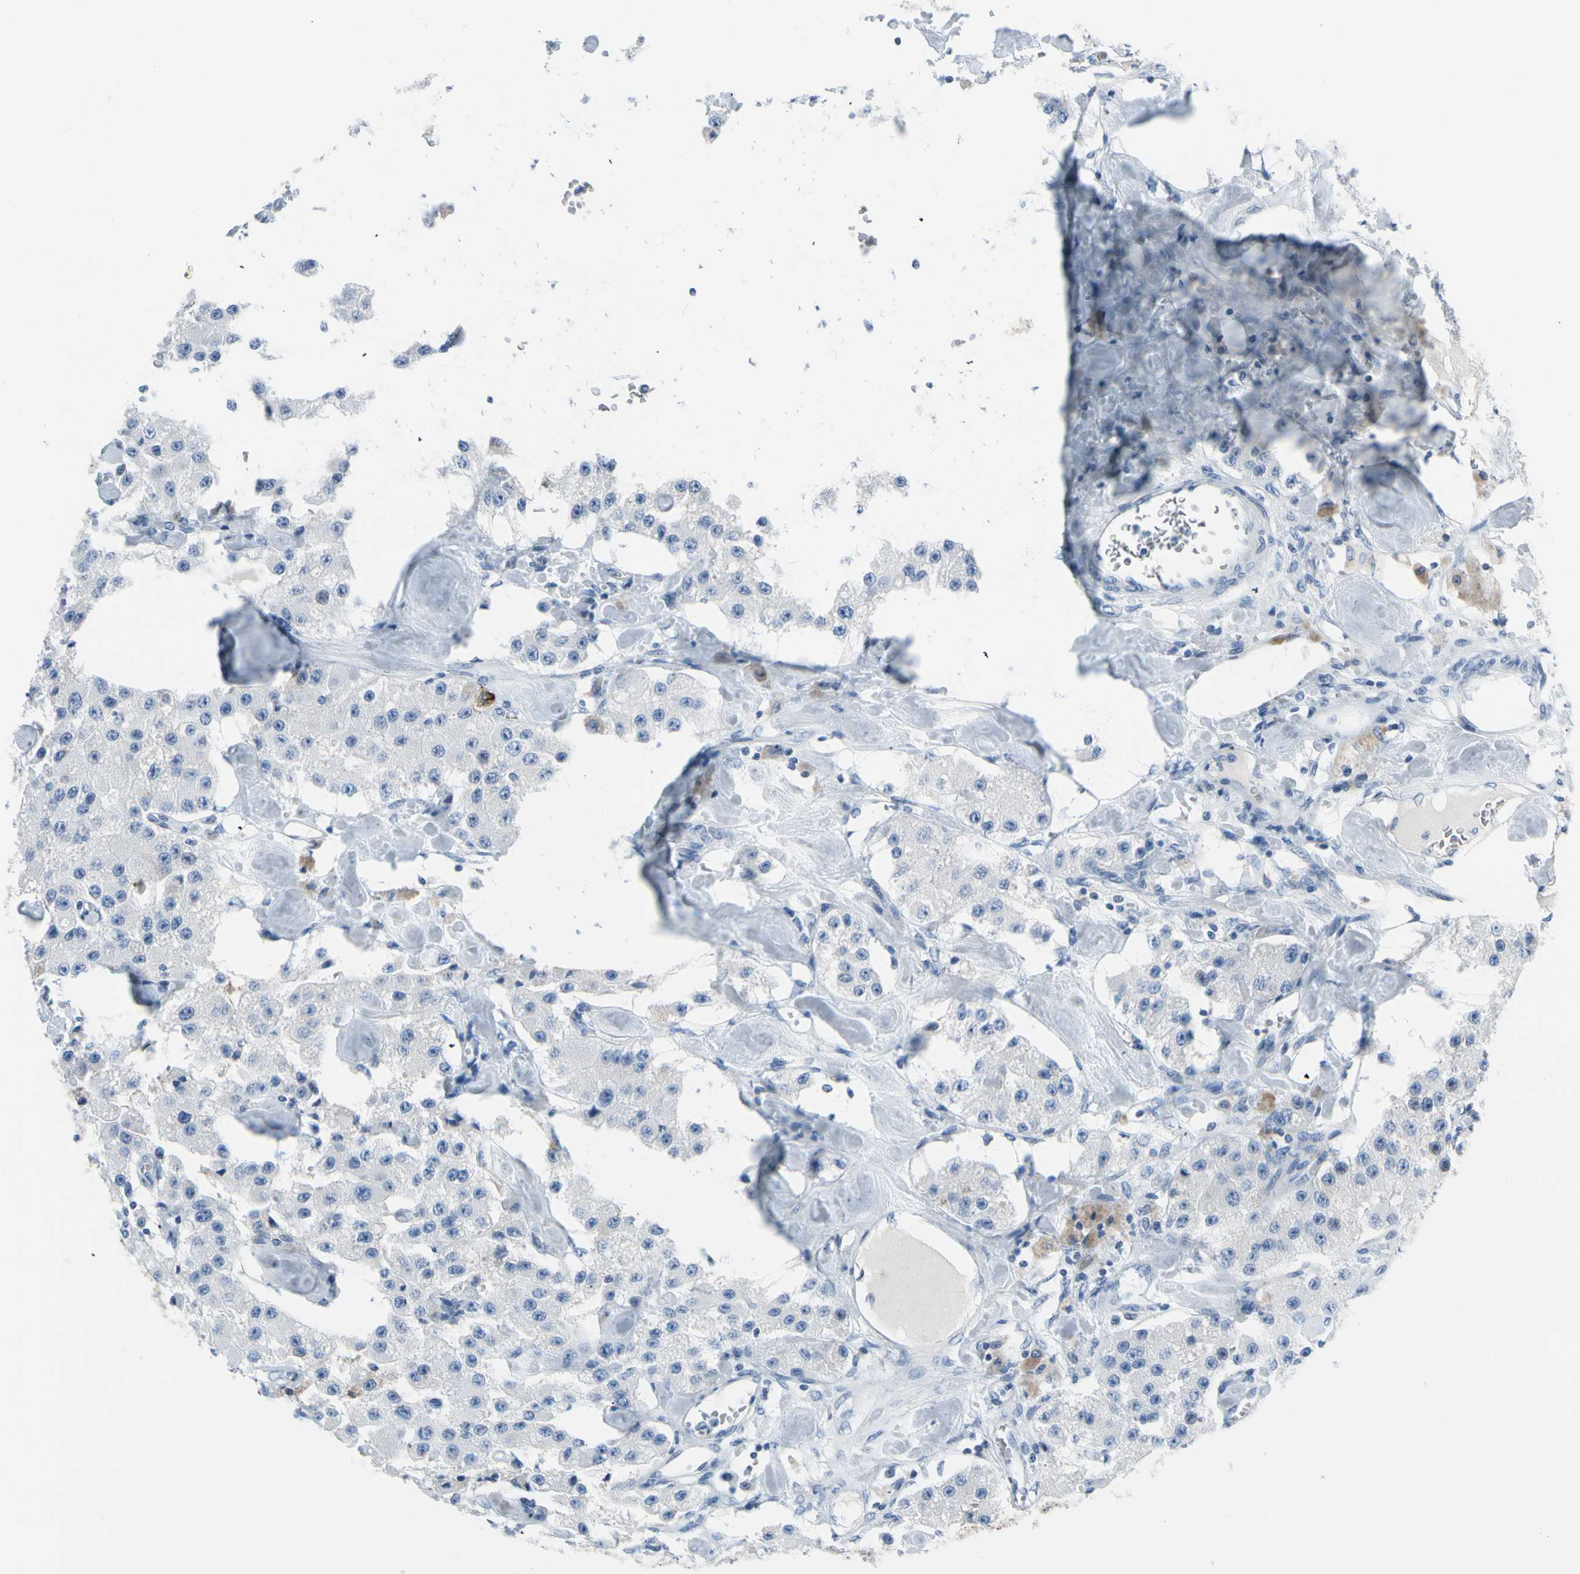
{"staining": {"intensity": "negative", "quantity": "none", "location": "none"}, "tissue": "carcinoid", "cell_type": "Tumor cells", "image_type": "cancer", "snomed": [{"axis": "morphology", "description": "Carcinoid, malignant, NOS"}, {"axis": "topography", "description": "Pancreas"}], "caption": "IHC photomicrograph of carcinoid (malignant) stained for a protein (brown), which demonstrates no staining in tumor cells.", "gene": "MUC5B", "patient": {"sex": "male", "age": 41}}